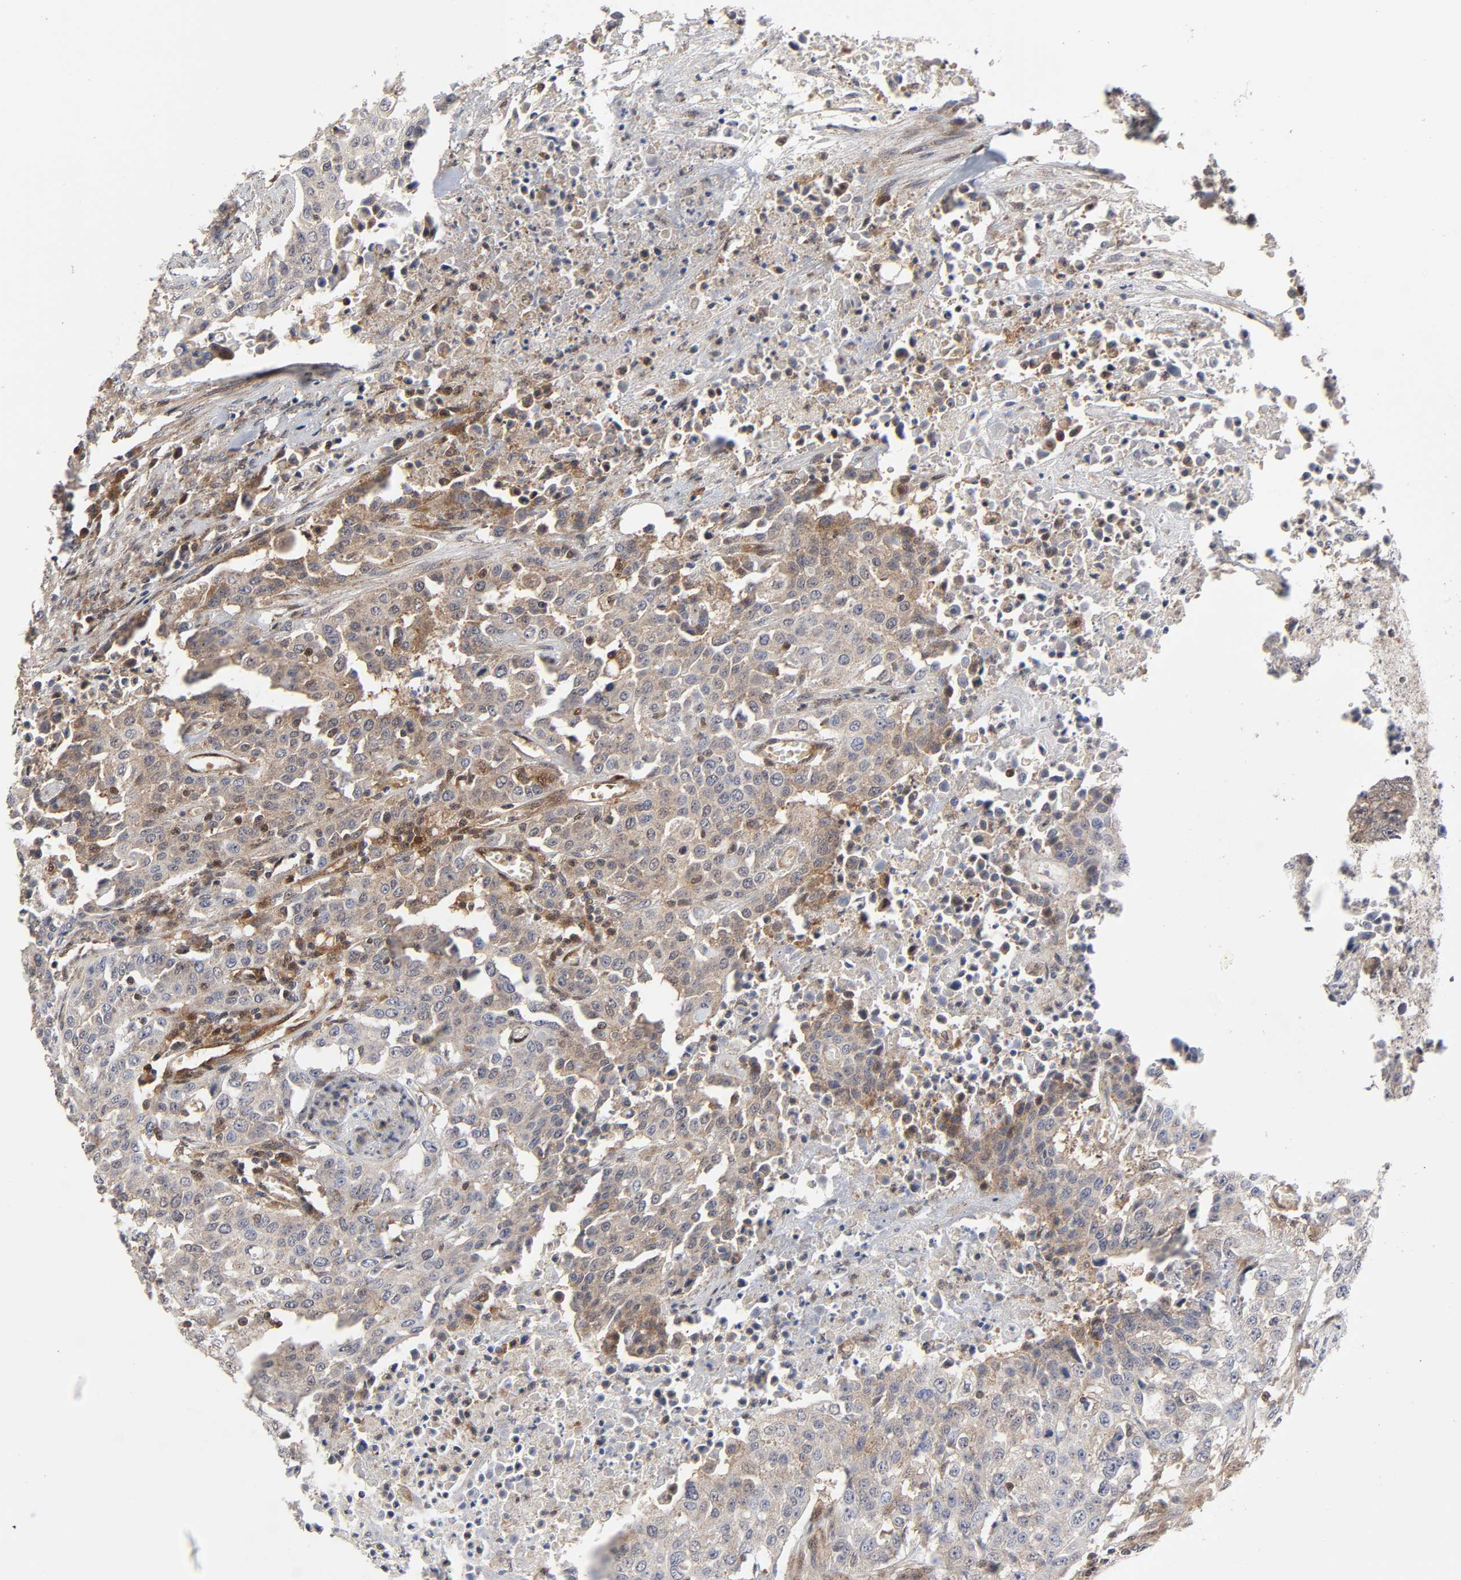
{"staining": {"intensity": "weak", "quantity": ">75%", "location": "cytoplasmic/membranous"}, "tissue": "urothelial cancer", "cell_type": "Tumor cells", "image_type": "cancer", "snomed": [{"axis": "morphology", "description": "Urothelial carcinoma, High grade"}, {"axis": "topography", "description": "Urinary bladder"}], "caption": "Protein analysis of urothelial cancer tissue exhibits weak cytoplasmic/membranous staining in about >75% of tumor cells. The protein is stained brown, and the nuclei are stained in blue (DAB IHC with brightfield microscopy, high magnification).", "gene": "CASP9", "patient": {"sex": "male", "age": 74}}